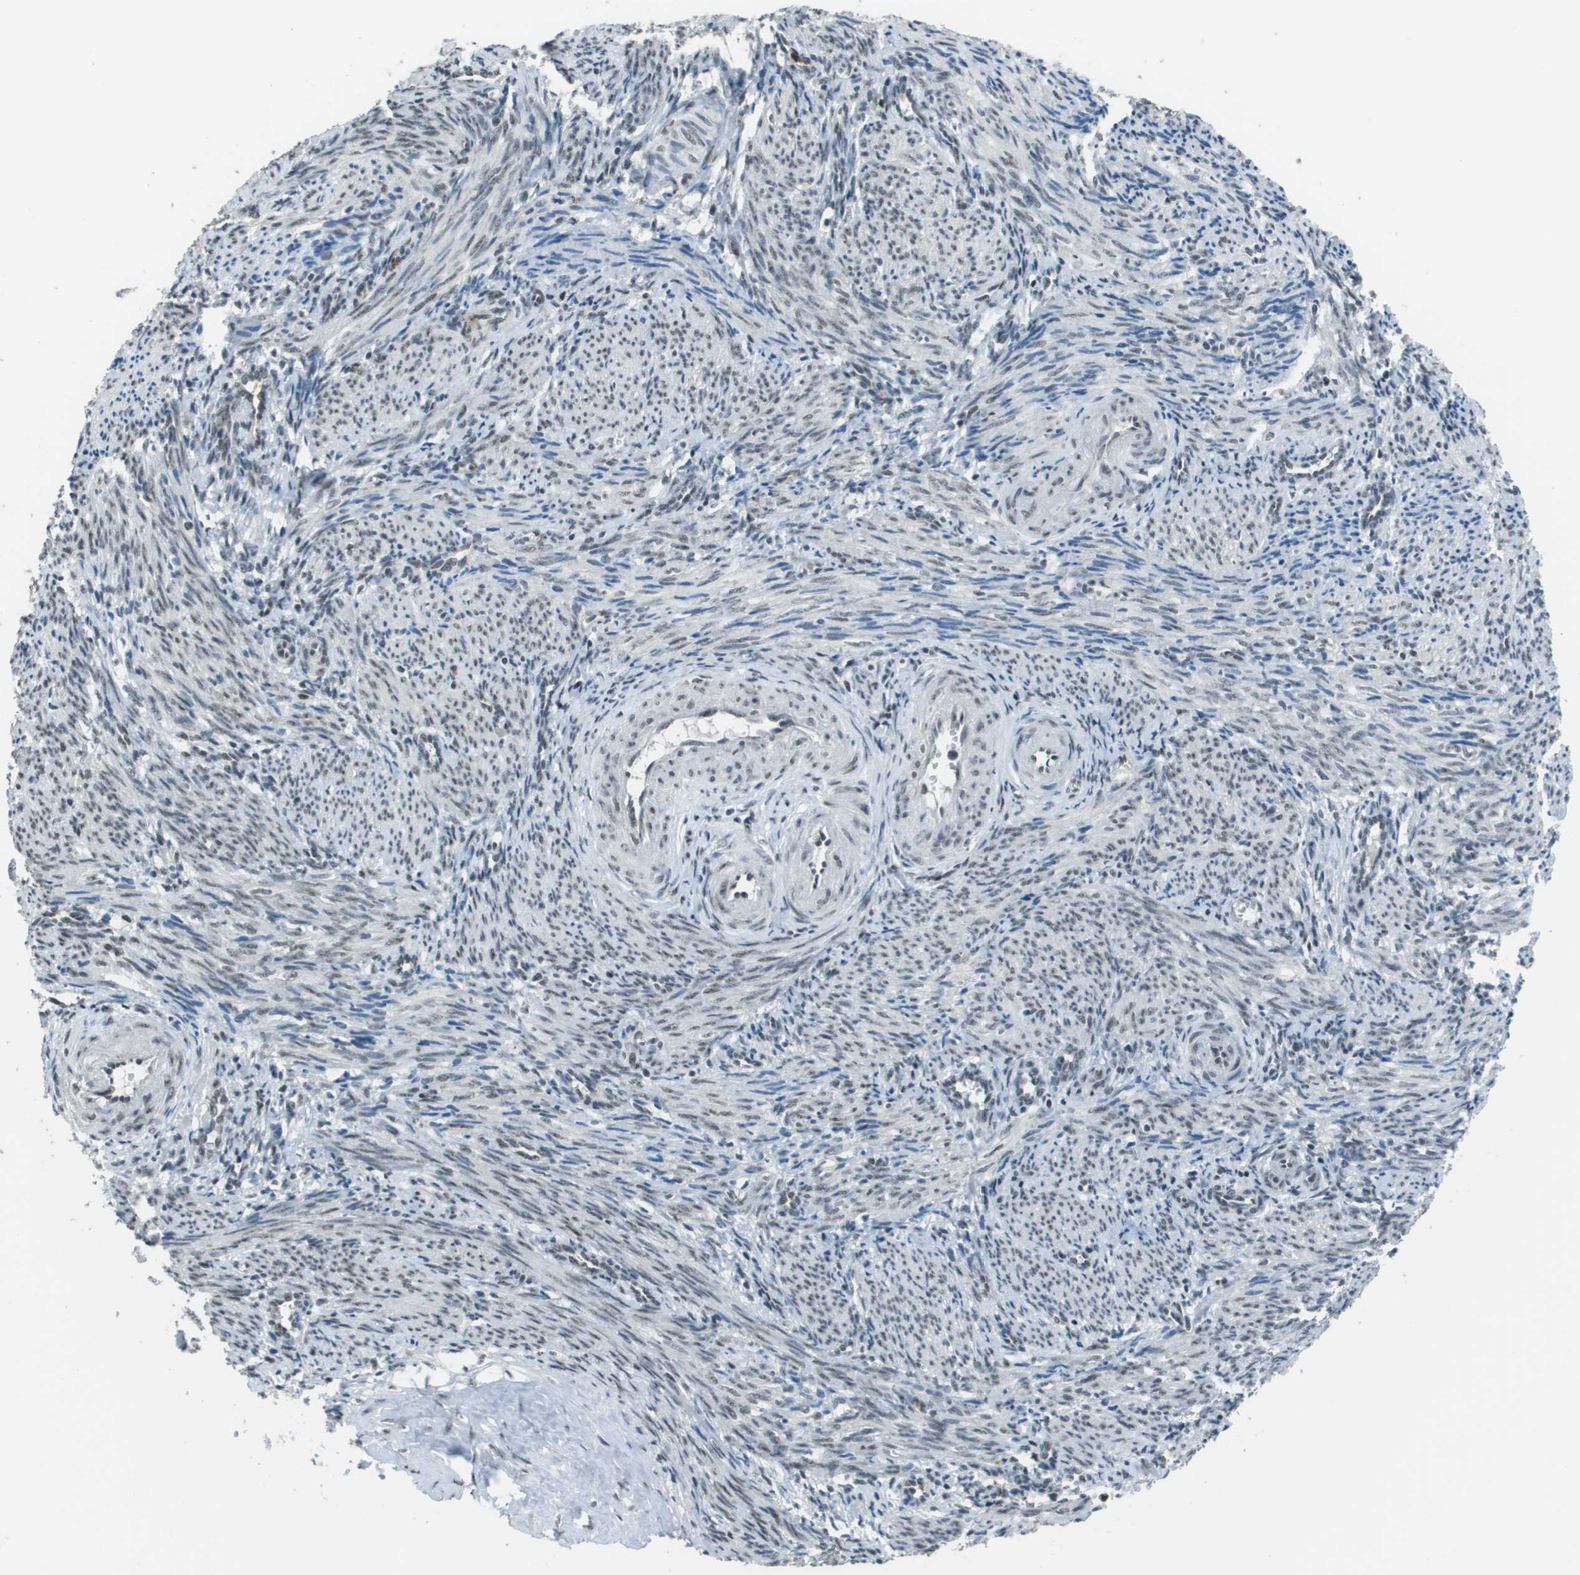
{"staining": {"intensity": "weak", "quantity": "25%-75%", "location": "nuclear"}, "tissue": "smooth muscle", "cell_type": "Smooth muscle cells", "image_type": "normal", "snomed": [{"axis": "morphology", "description": "Normal tissue, NOS"}, {"axis": "topography", "description": "Endometrium"}], "caption": "Normal smooth muscle shows weak nuclear positivity in about 25%-75% of smooth muscle cells, visualized by immunohistochemistry.", "gene": "DEPDC1", "patient": {"sex": "female", "age": 33}}